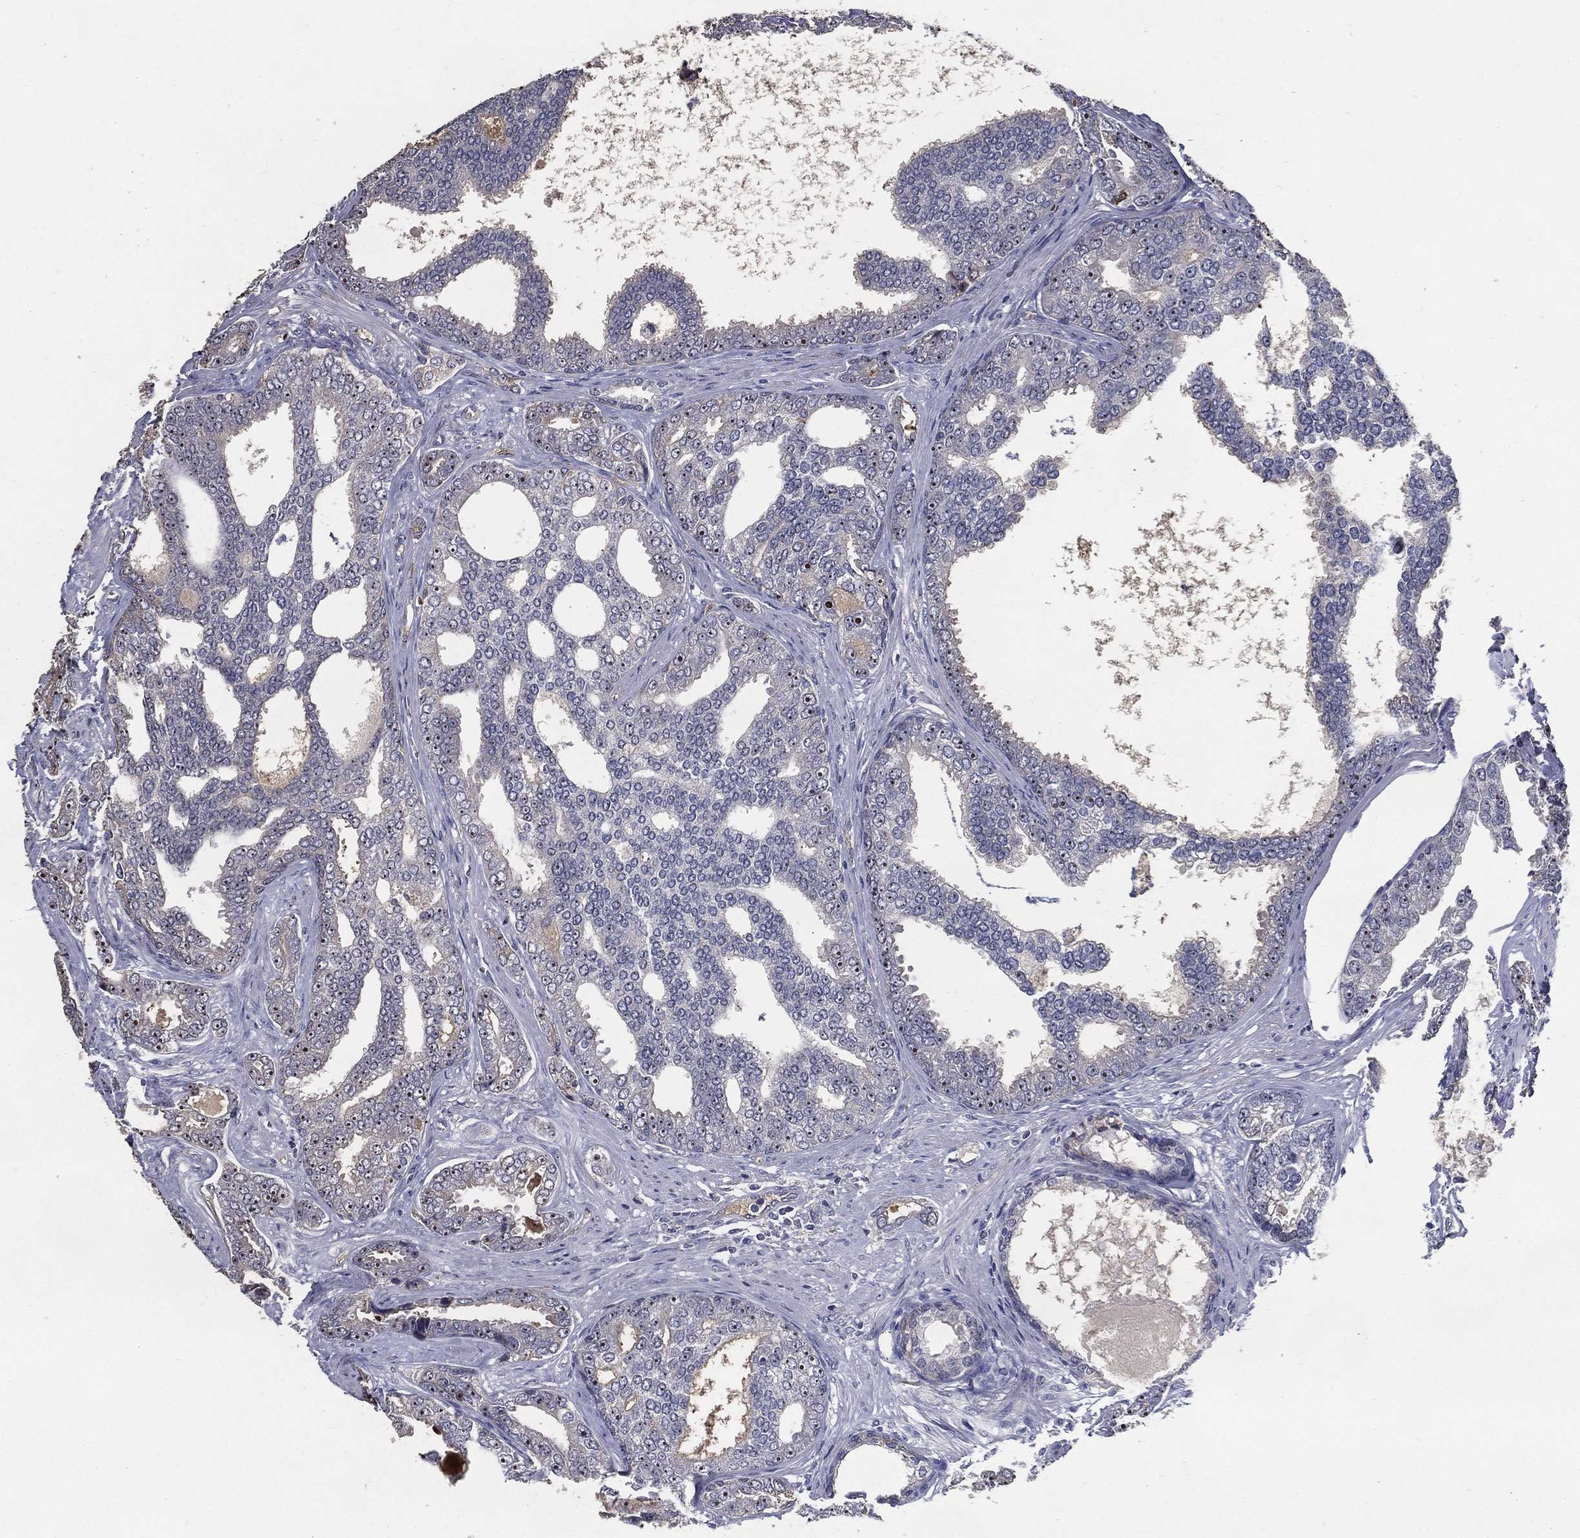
{"staining": {"intensity": "moderate", "quantity": "<25%", "location": "nuclear"}, "tissue": "prostate cancer", "cell_type": "Tumor cells", "image_type": "cancer", "snomed": [{"axis": "morphology", "description": "Adenocarcinoma, NOS"}, {"axis": "topography", "description": "Prostate"}], "caption": "This histopathology image reveals immunohistochemistry staining of human prostate cancer, with low moderate nuclear staining in approximately <25% of tumor cells.", "gene": "EFNA1", "patient": {"sex": "male", "age": 67}}